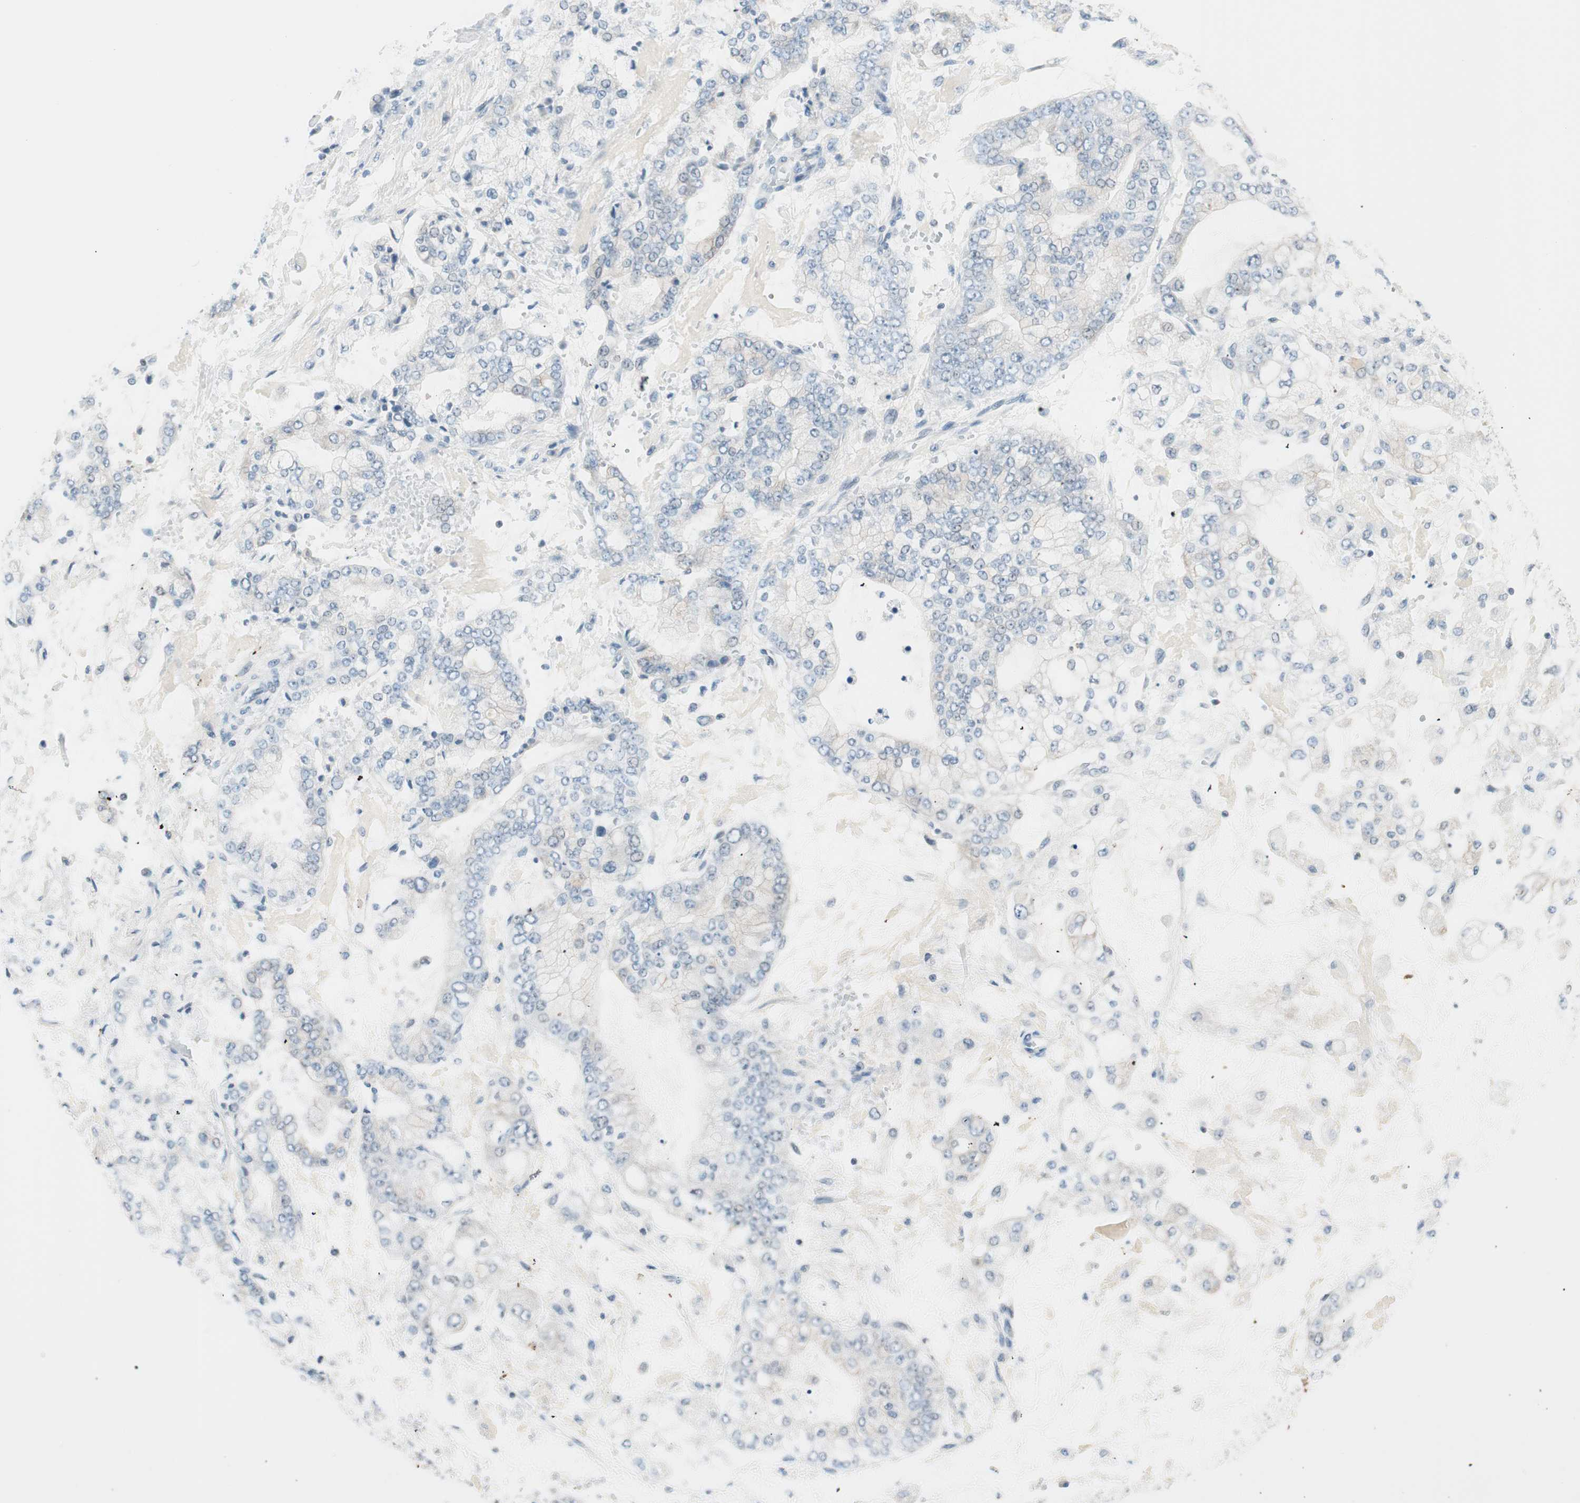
{"staining": {"intensity": "negative", "quantity": "none", "location": "none"}, "tissue": "stomach cancer", "cell_type": "Tumor cells", "image_type": "cancer", "snomed": [{"axis": "morphology", "description": "Adenocarcinoma, NOS"}, {"axis": "topography", "description": "Stomach"}], "caption": "Stomach cancer (adenocarcinoma) stained for a protein using IHC reveals no expression tumor cells.", "gene": "GNAO1", "patient": {"sex": "male", "age": 76}}